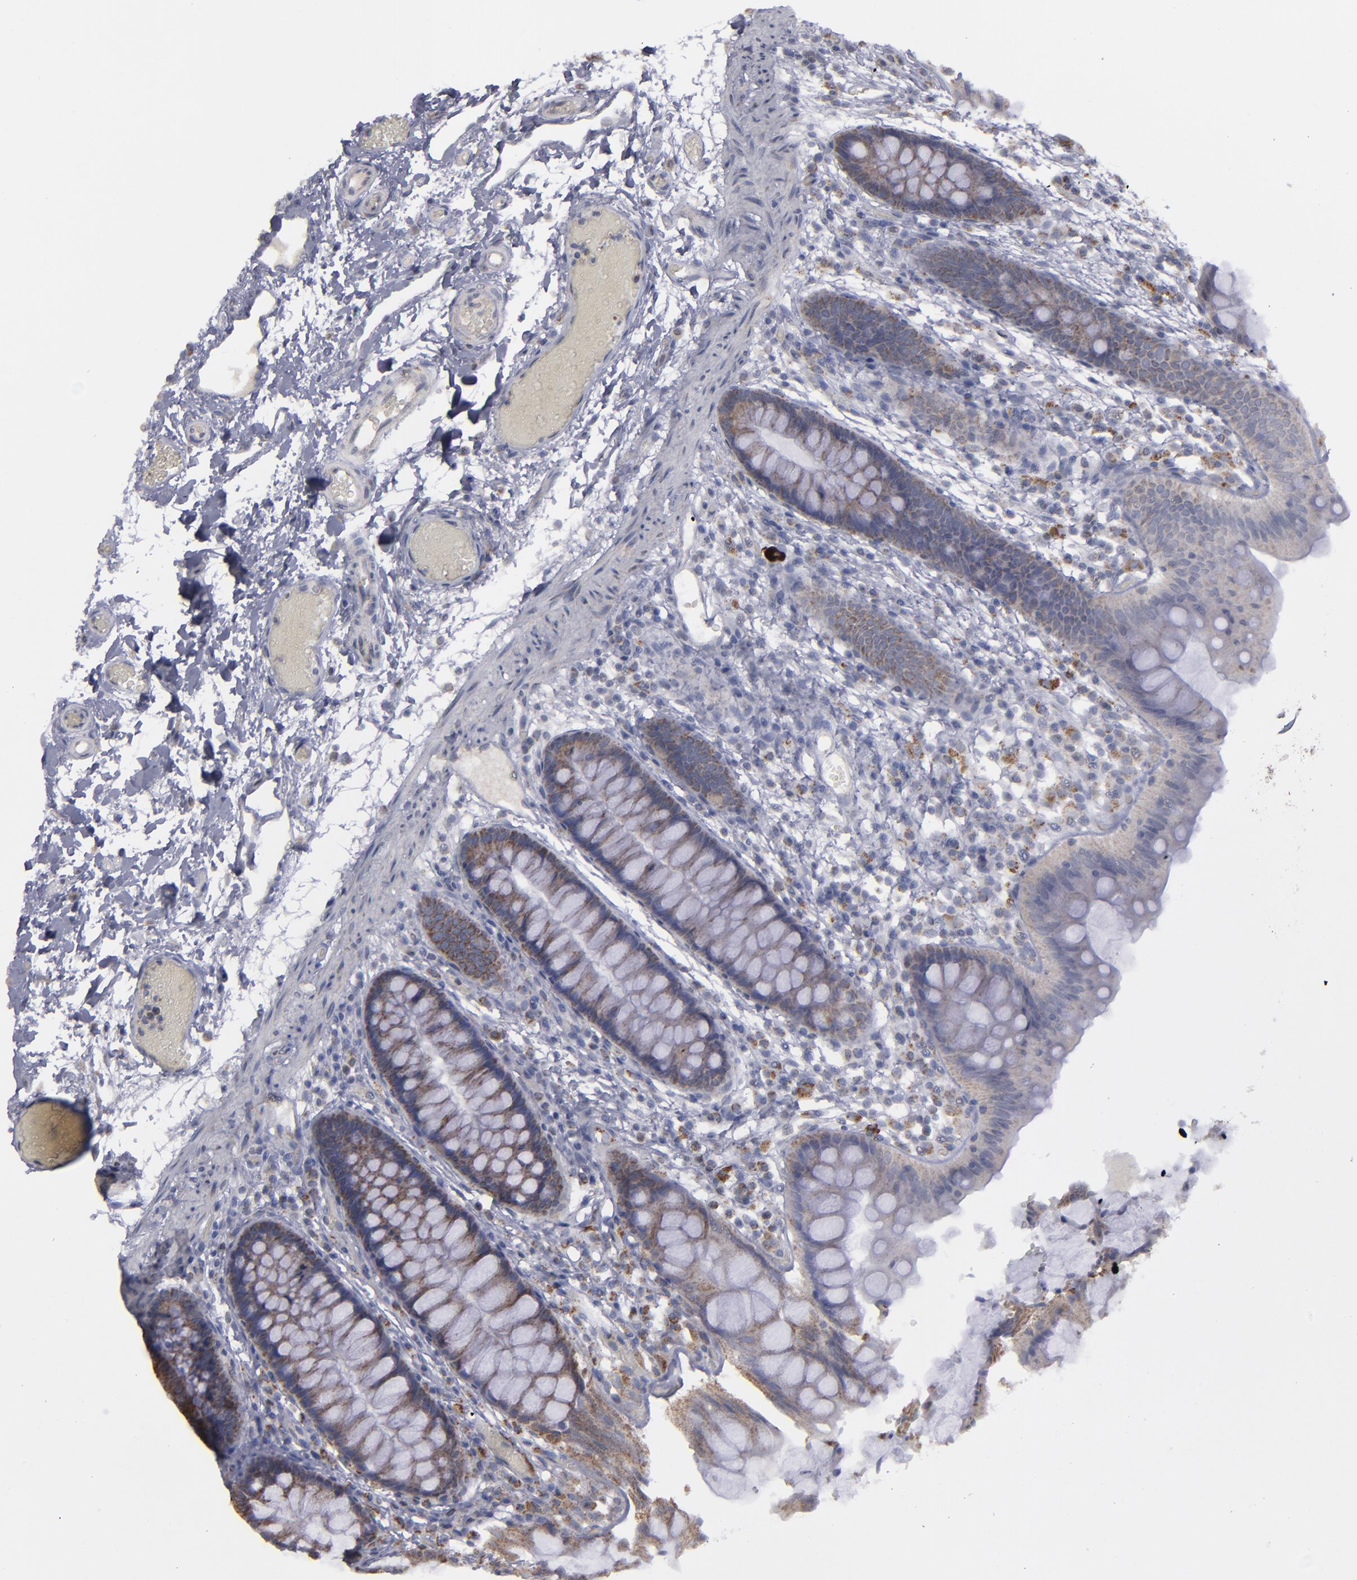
{"staining": {"intensity": "negative", "quantity": "none", "location": "none"}, "tissue": "colon", "cell_type": "Endothelial cells", "image_type": "normal", "snomed": [{"axis": "morphology", "description": "Normal tissue, NOS"}, {"axis": "topography", "description": "Smooth muscle"}, {"axis": "topography", "description": "Colon"}], "caption": "Immunohistochemistry image of unremarkable colon: colon stained with DAB (3,3'-diaminobenzidine) displays no significant protein expression in endothelial cells. The staining is performed using DAB brown chromogen with nuclei counter-stained in using hematoxylin.", "gene": "MYOM2", "patient": {"sex": "male", "age": 67}}